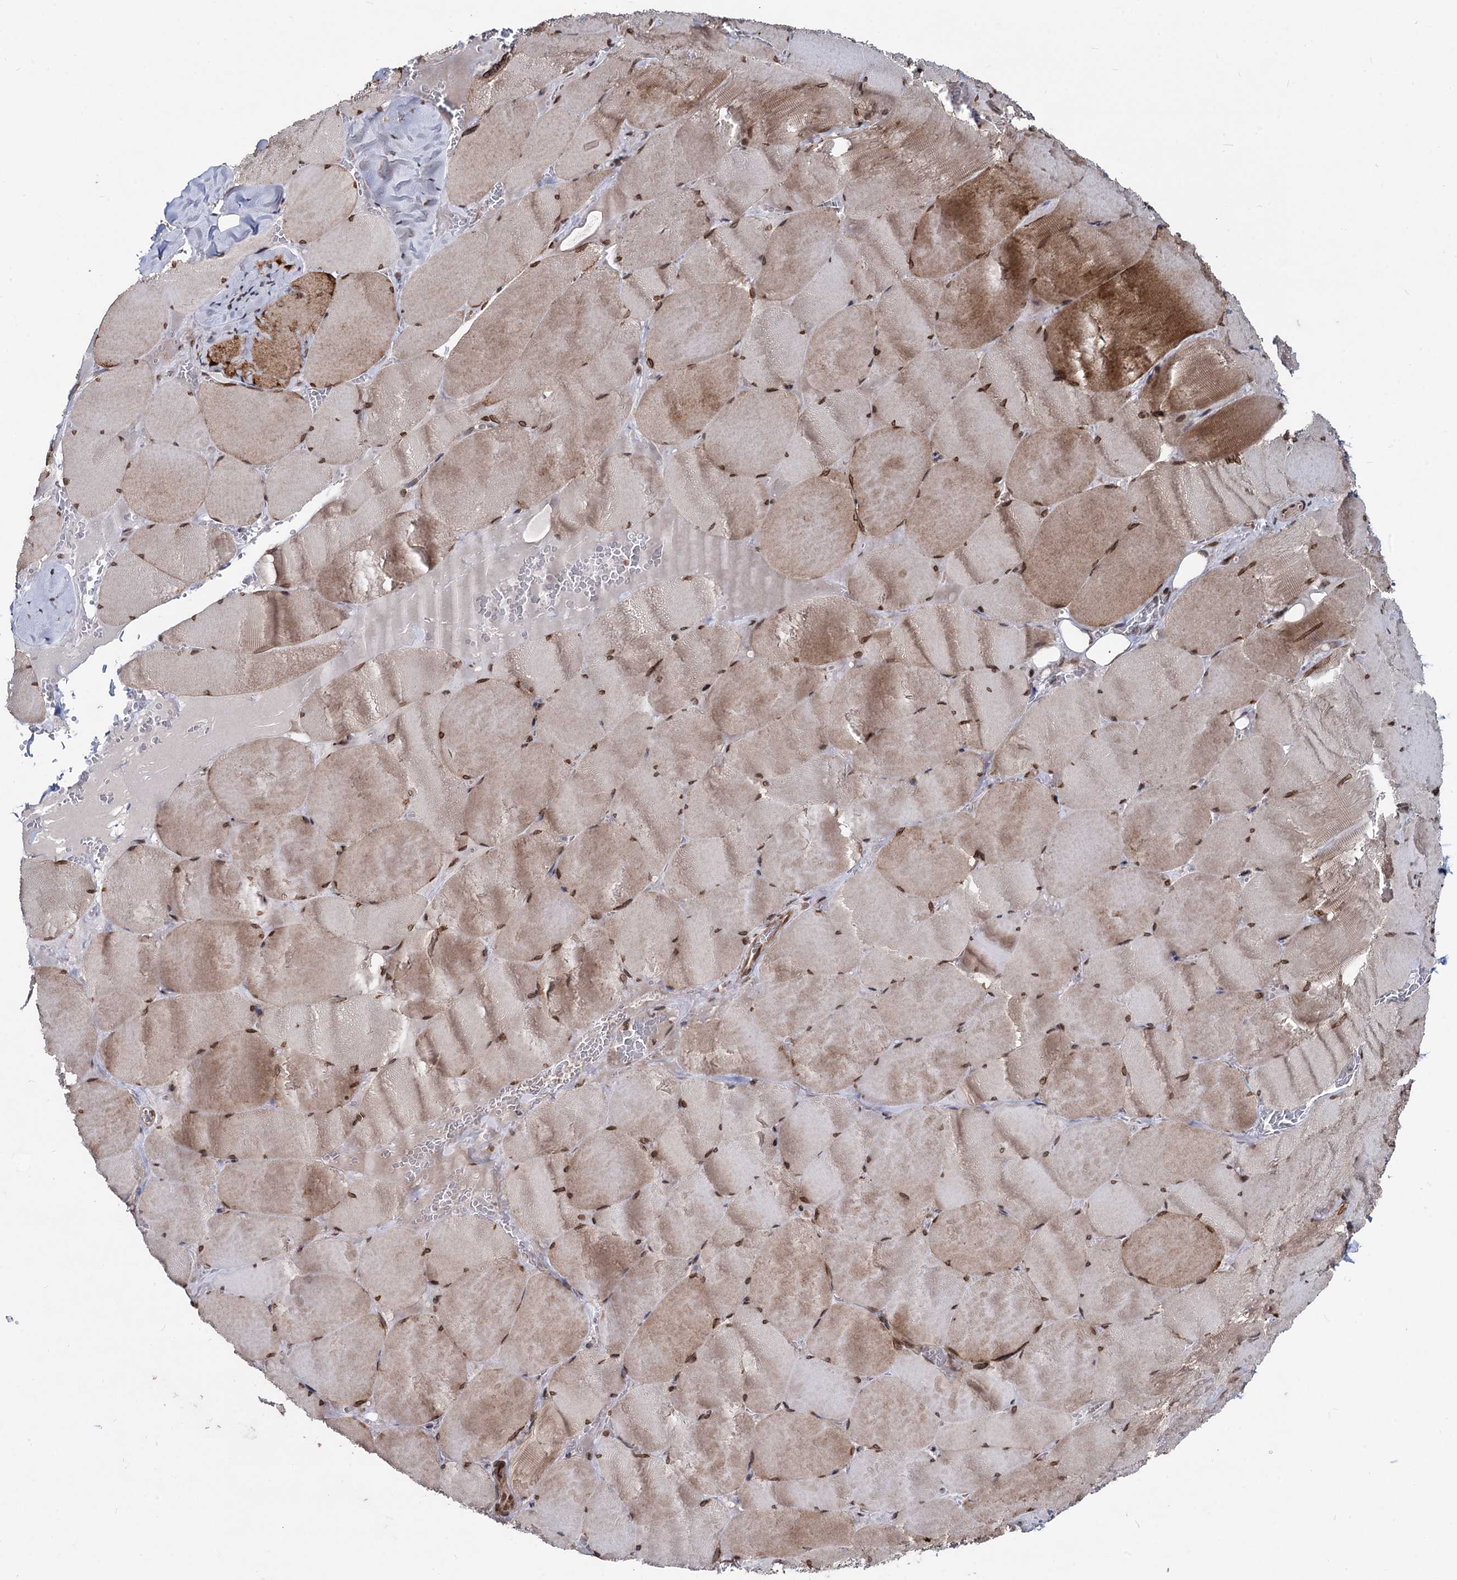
{"staining": {"intensity": "moderate", "quantity": ">75%", "location": "cytoplasmic/membranous,nuclear"}, "tissue": "skeletal muscle", "cell_type": "Myocytes", "image_type": "normal", "snomed": [{"axis": "morphology", "description": "Normal tissue, NOS"}, {"axis": "topography", "description": "Skeletal muscle"}, {"axis": "topography", "description": "Head-Neck"}], "caption": "Immunohistochemistry (DAB (3,3'-diaminobenzidine)) staining of unremarkable human skeletal muscle displays moderate cytoplasmic/membranous,nuclear protein positivity in about >75% of myocytes.", "gene": "RNF6", "patient": {"sex": "male", "age": 66}}